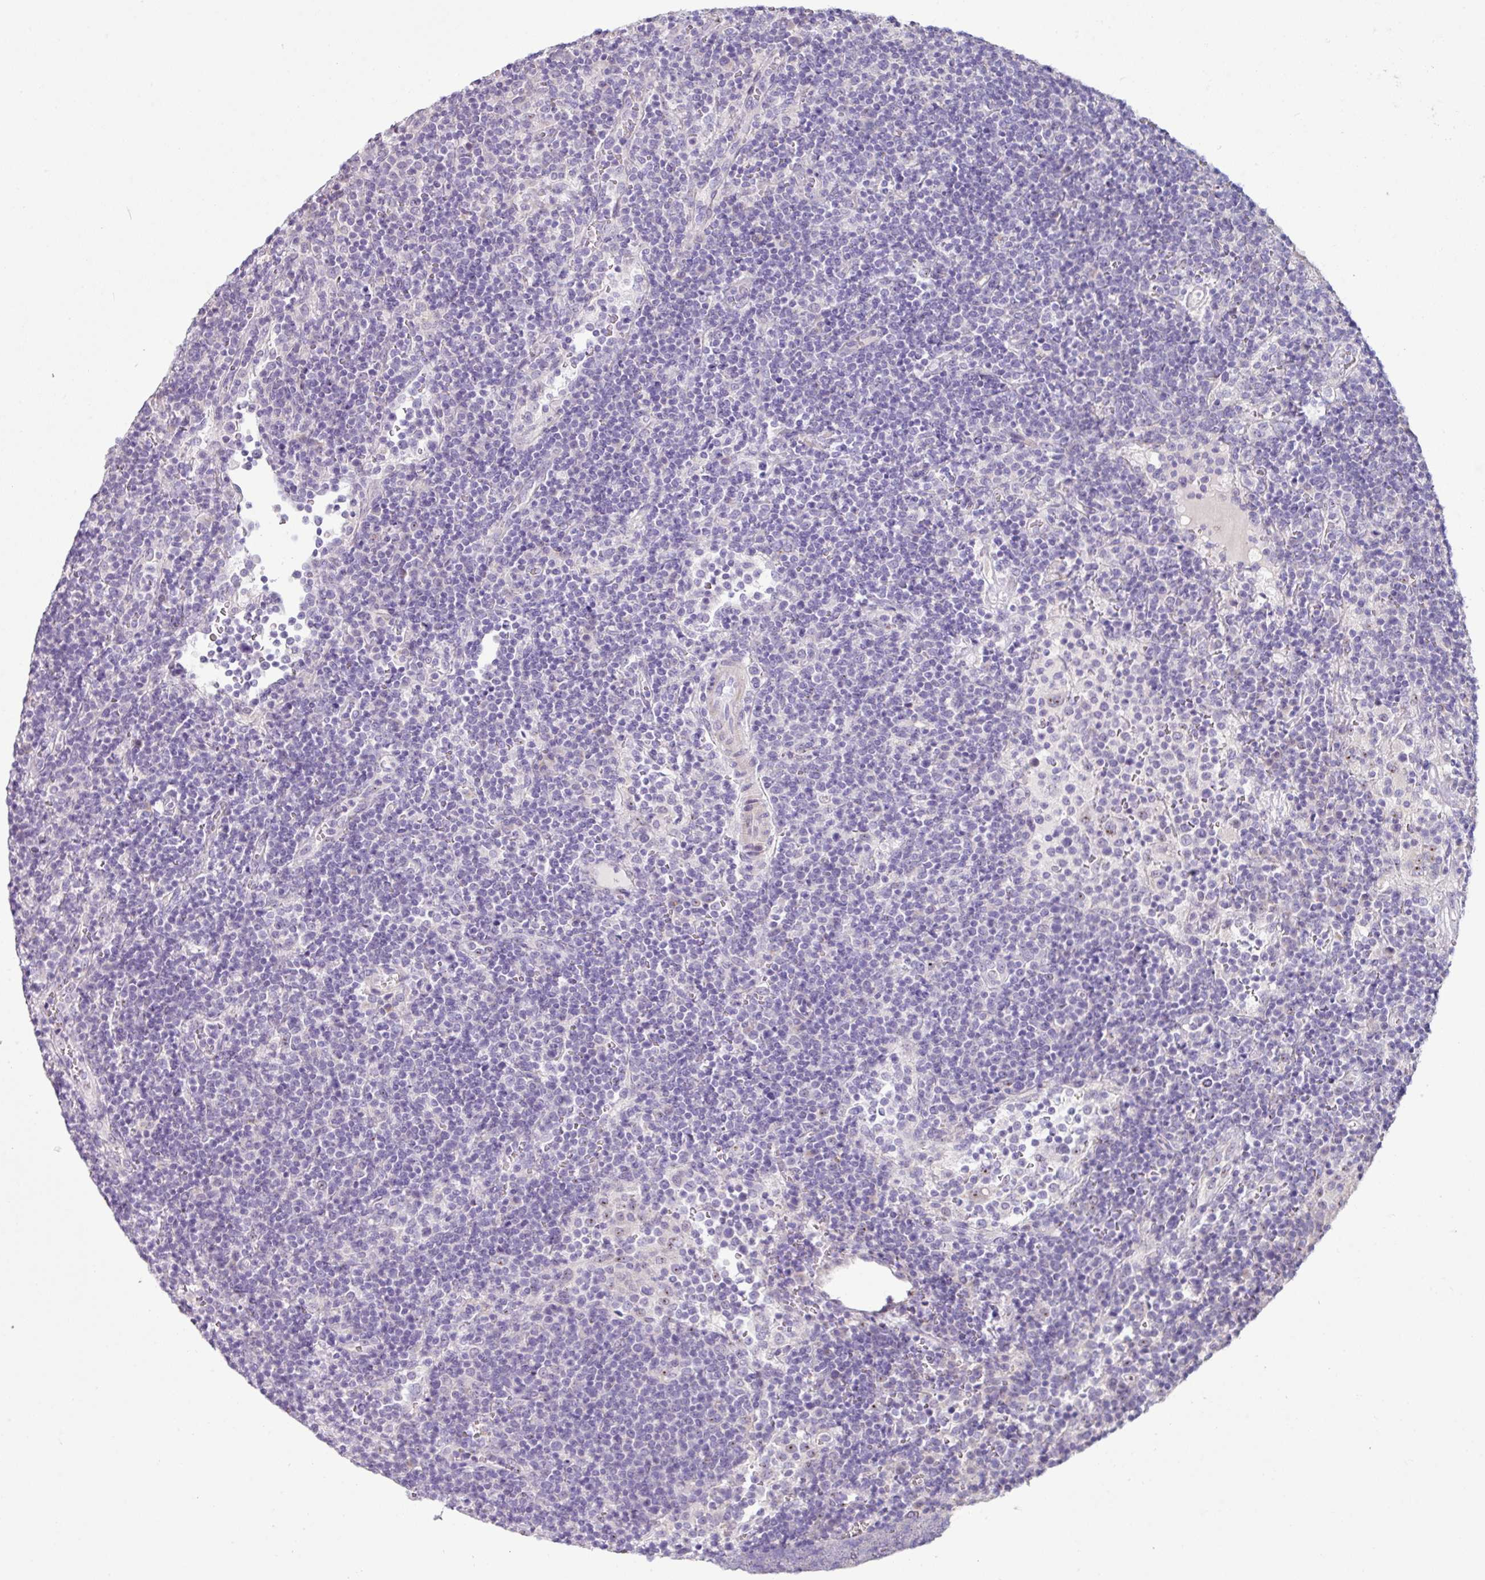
{"staining": {"intensity": "negative", "quantity": "none", "location": "none"}, "tissue": "lymphoma", "cell_type": "Tumor cells", "image_type": "cancer", "snomed": [{"axis": "morphology", "description": "Malignant lymphoma, non-Hodgkin's type, High grade"}, {"axis": "topography", "description": "Lymph node"}], "caption": "Immunohistochemical staining of human lymphoma reveals no significant staining in tumor cells. The staining is performed using DAB (3,3'-diaminobenzidine) brown chromogen with nuclei counter-stained in using hematoxylin.", "gene": "LRRC9", "patient": {"sex": "male", "age": 61}}